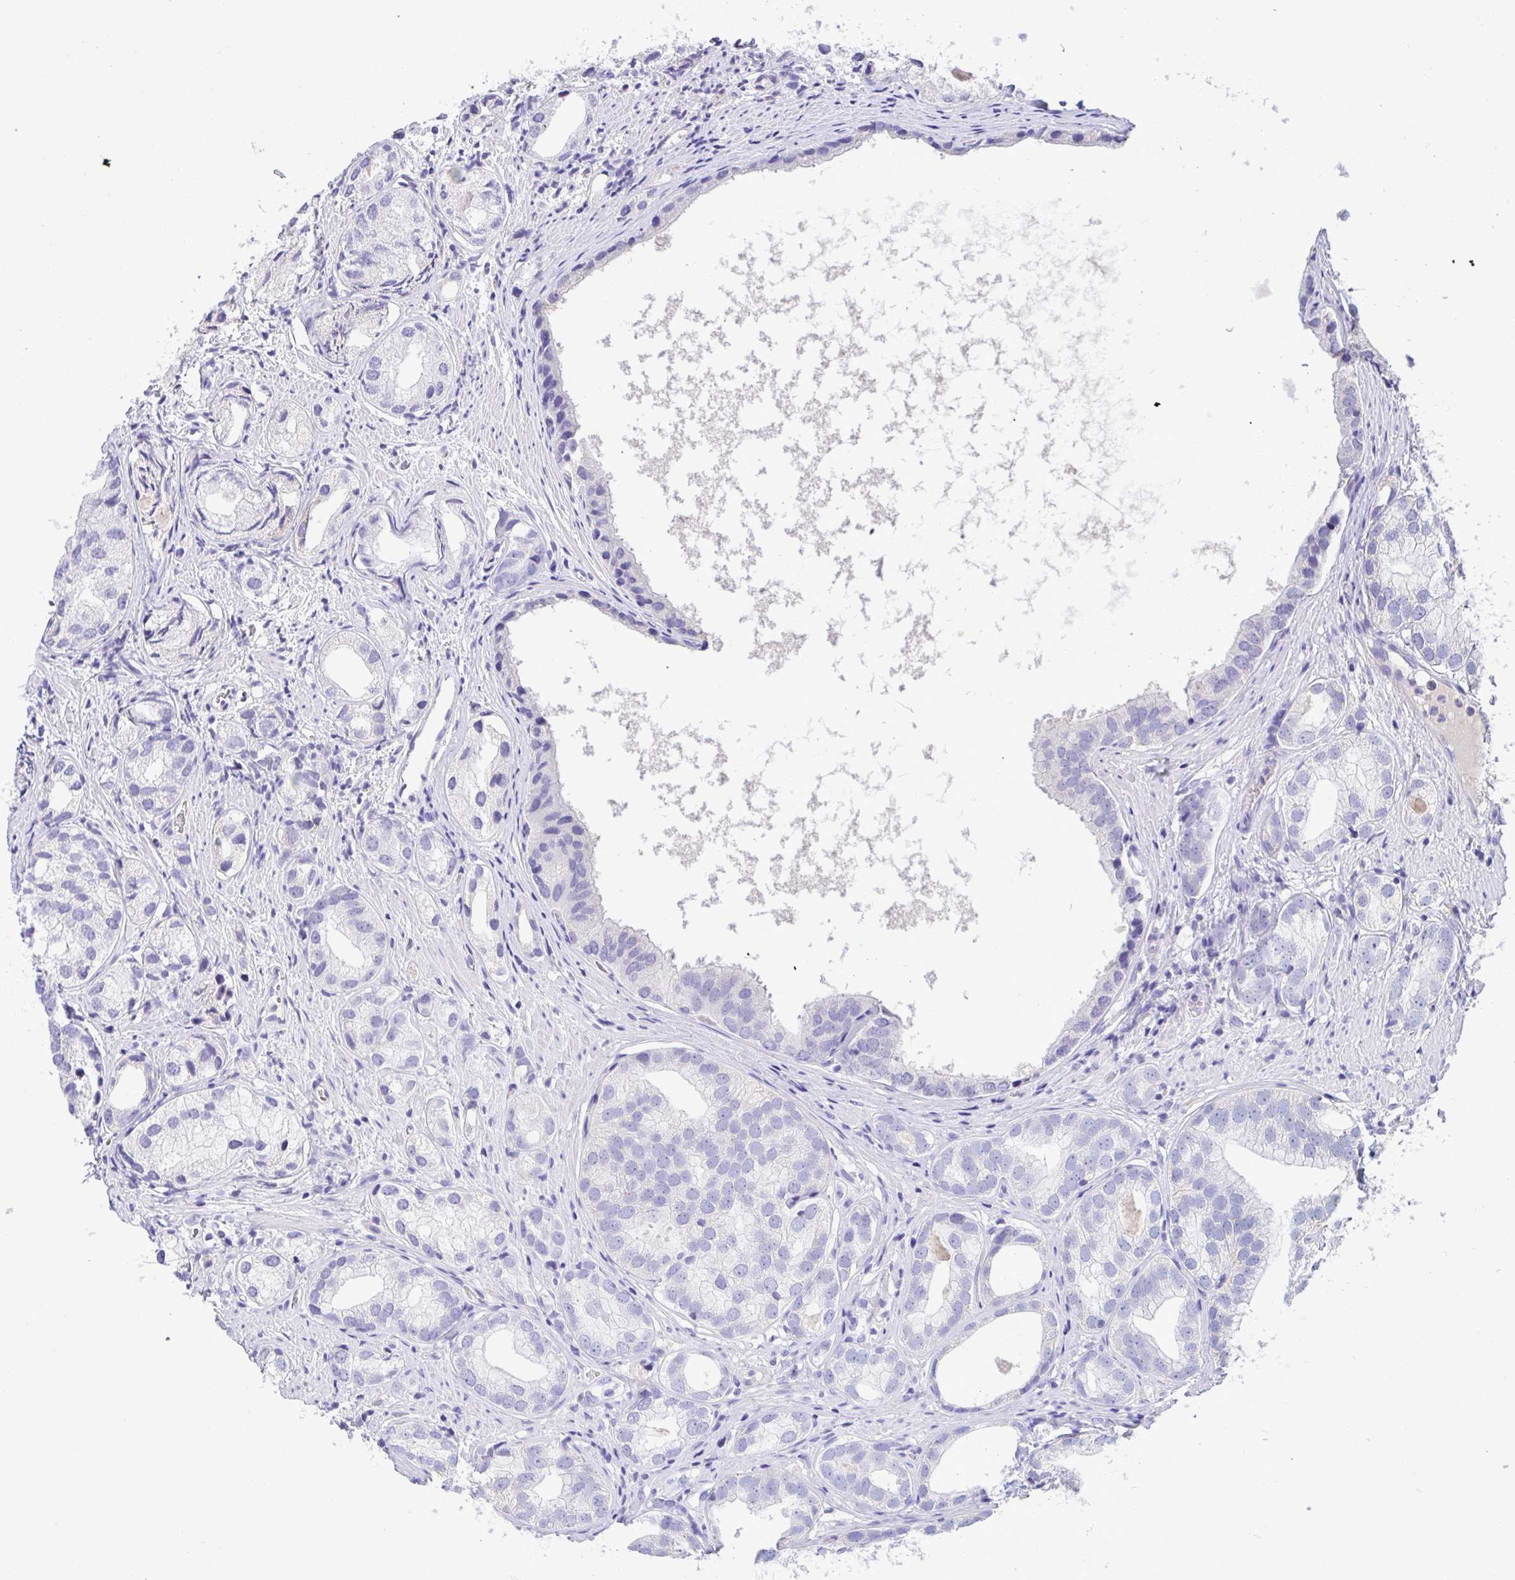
{"staining": {"intensity": "negative", "quantity": "none", "location": "none"}, "tissue": "prostate cancer", "cell_type": "Tumor cells", "image_type": "cancer", "snomed": [{"axis": "morphology", "description": "Adenocarcinoma, High grade"}, {"axis": "topography", "description": "Prostate"}], "caption": "Tumor cells show no significant expression in prostate cancer.", "gene": "CA10", "patient": {"sex": "male", "age": 82}}